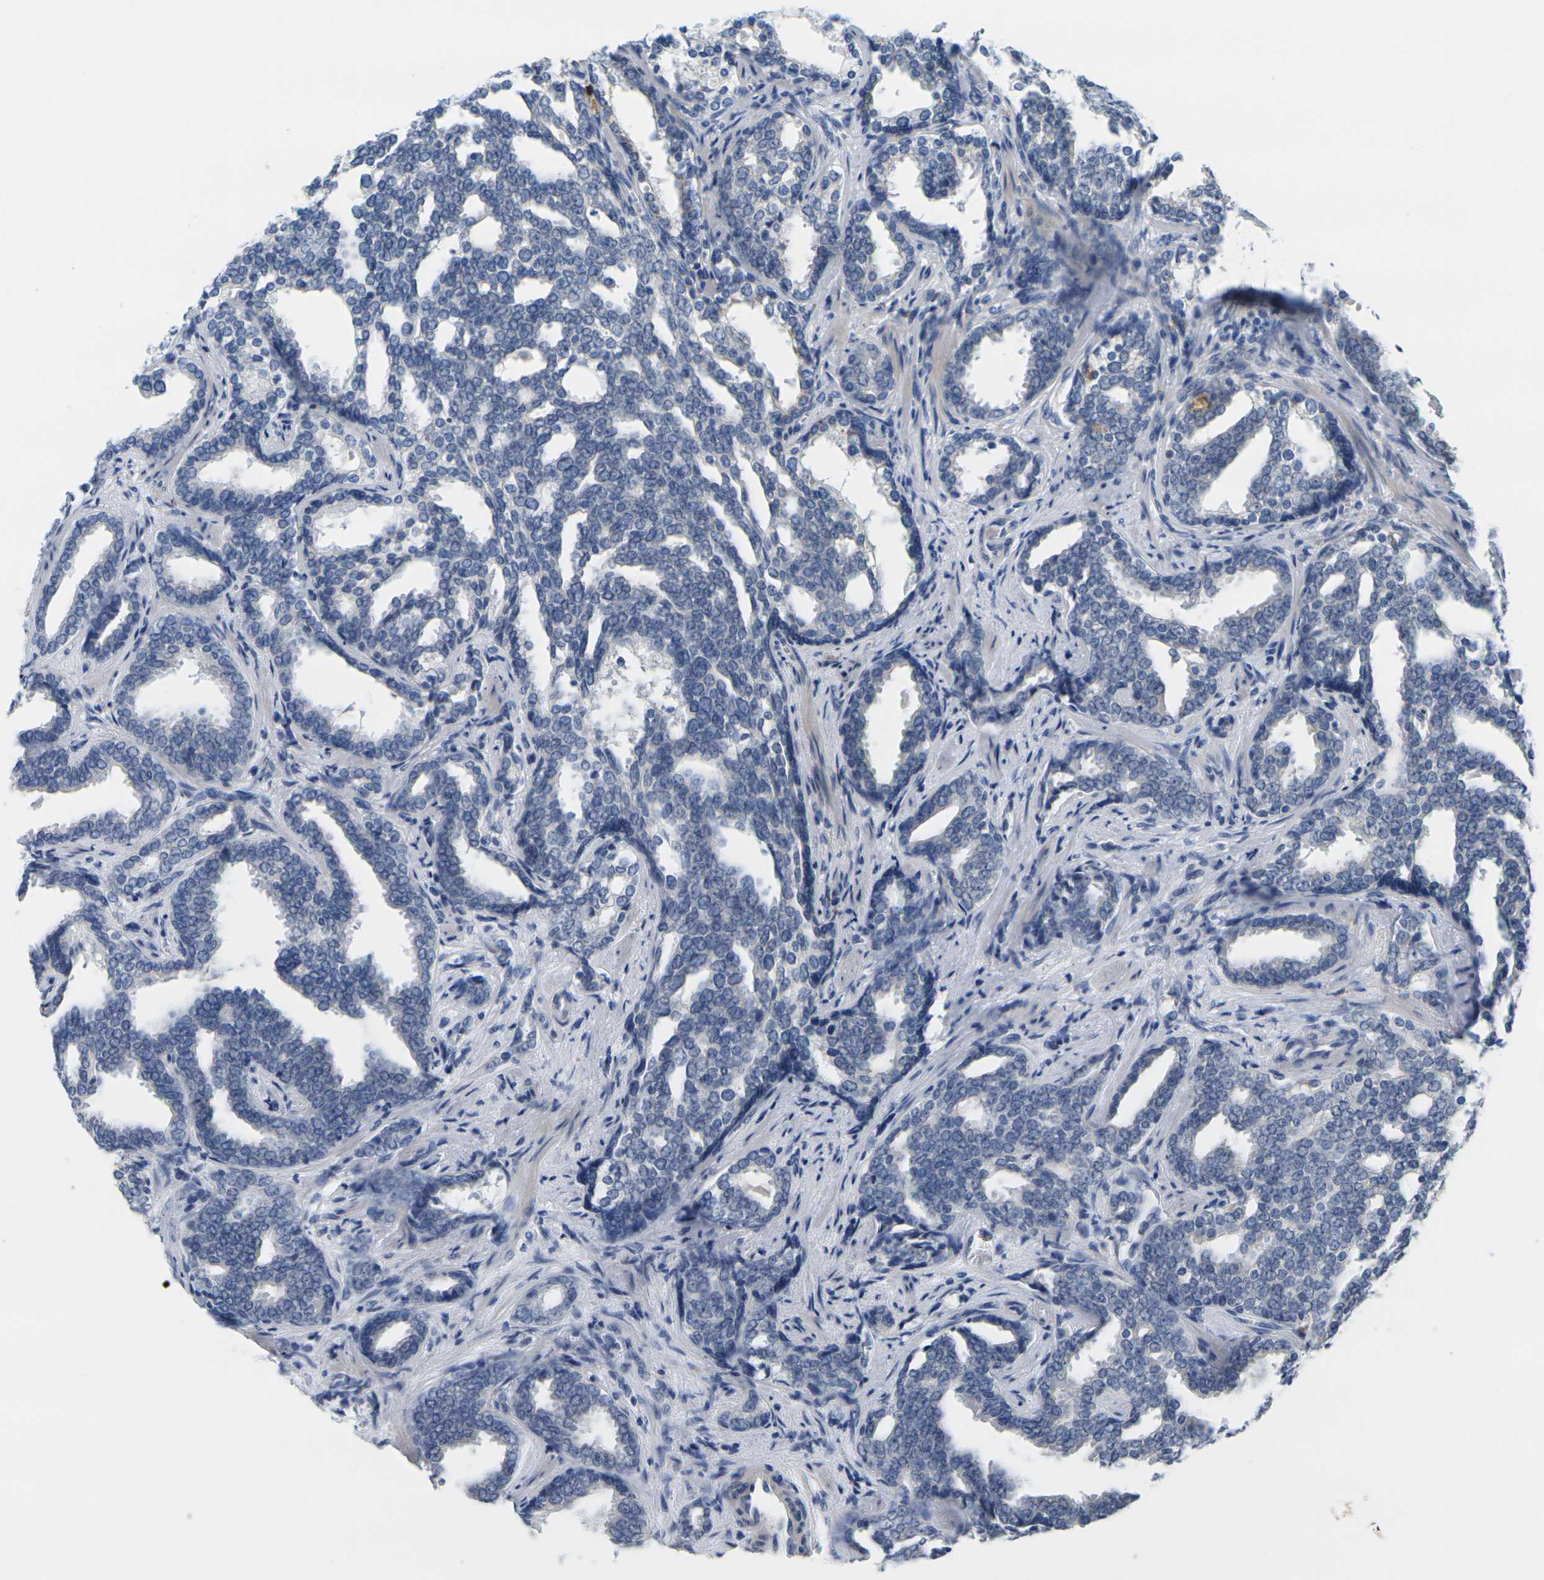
{"staining": {"intensity": "negative", "quantity": "none", "location": "none"}, "tissue": "prostate cancer", "cell_type": "Tumor cells", "image_type": "cancer", "snomed": [{"axis": "morphology", "description": "Adenocarcinoma, High grade"}, {"axis": "topography", "description": "Prostate"}], "caption": "DAB (3,3'-diaminobenzidine) immunohistochemical staining of prostate cancer (adenocarcinoma (high-grade)) demonstrates no significant positivity in tumor cells. (DAB immunohistochemistry, high magnification).", "gene": "GPR15", "patient": {"sex": "male", "age": 67}}